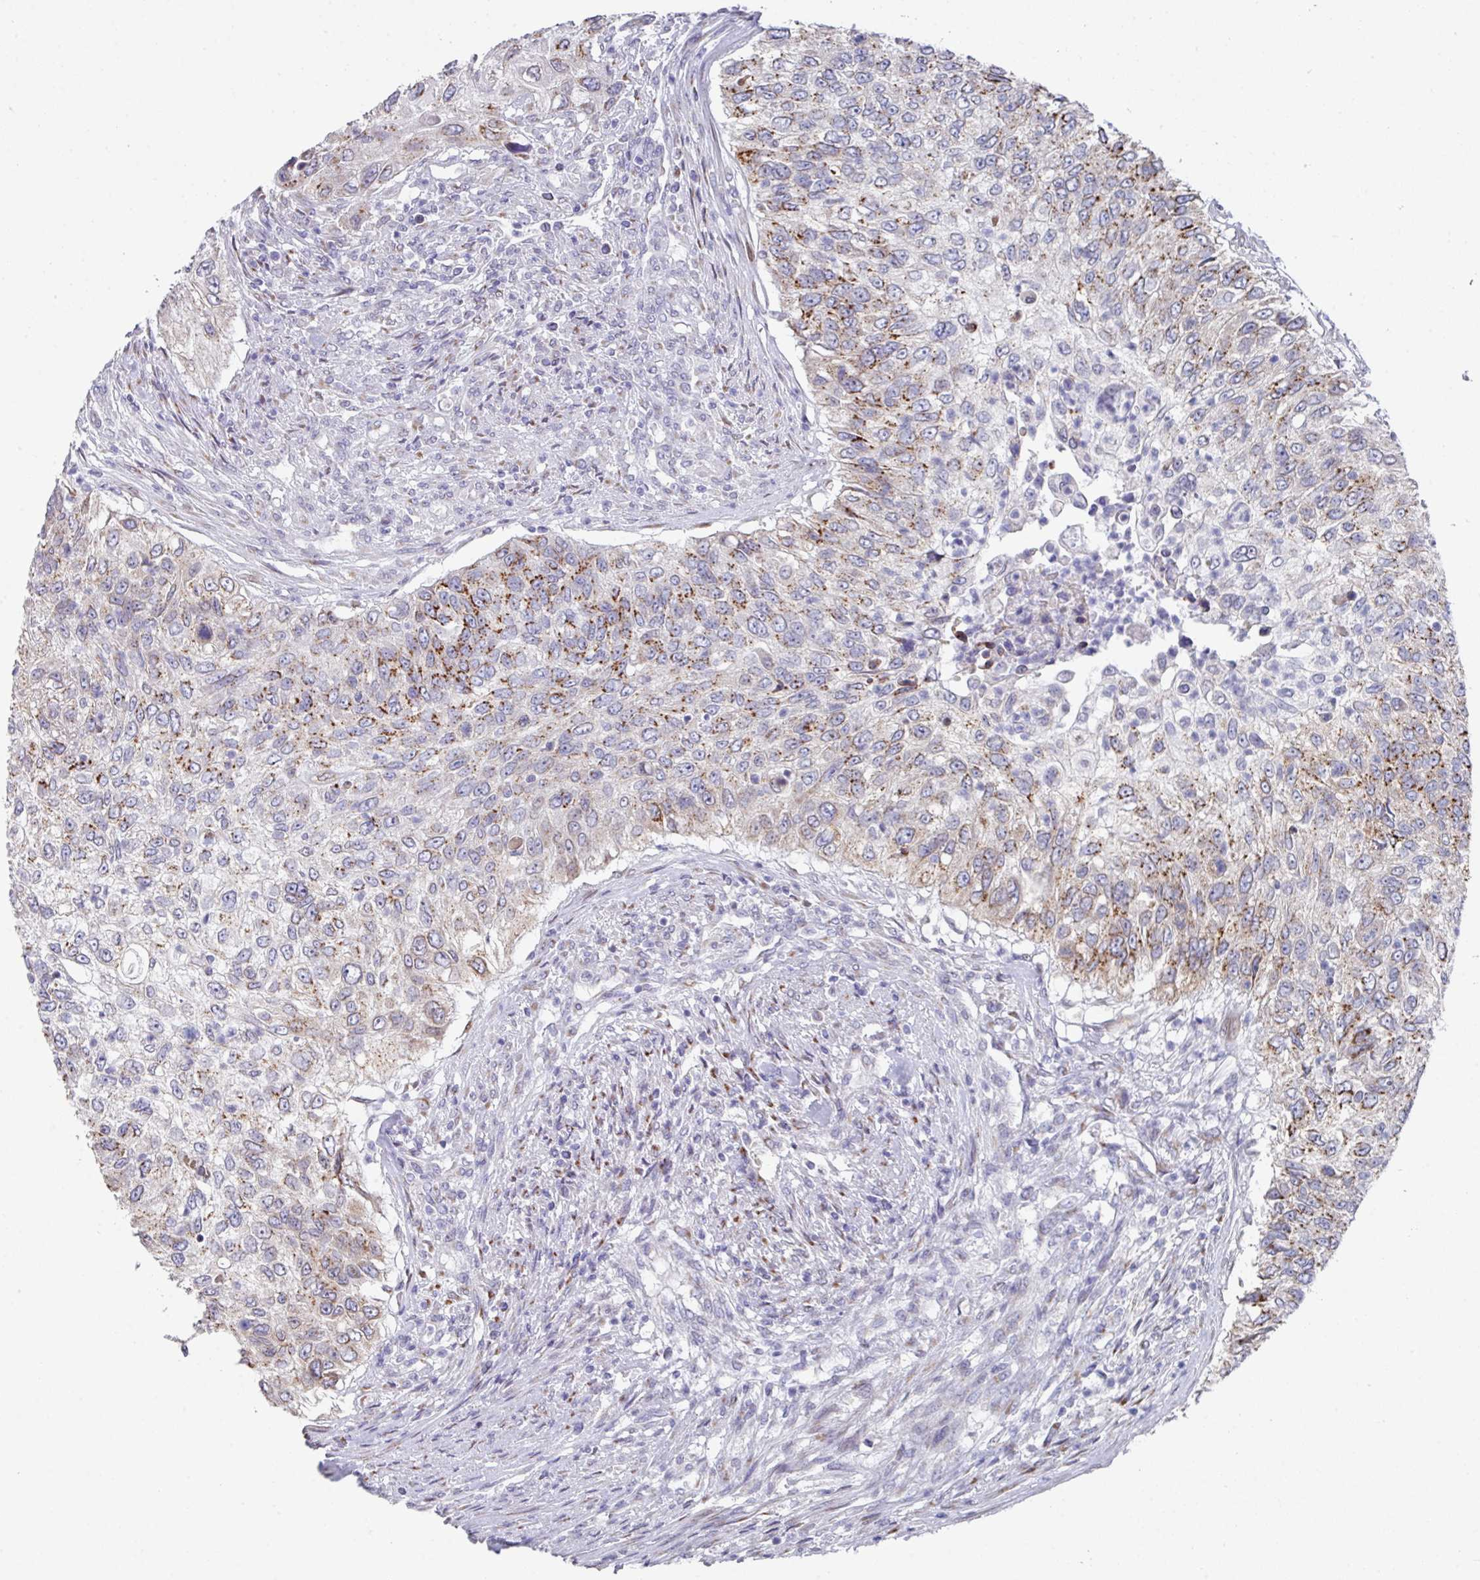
{"staining": {"intensity": "moderate", "quantity": "25%-75%", "location": "cytoplasmic/membranous"}, "tissue": "urothelial cancer", "cell_type": "Tumor cells", "image_type": "cancer", "snomed": [{"axis": "morphology", "description": "Urothelial carcinoma, High grade"}, {"axis": "topography", "description": "Urinary bladder"}], "caption": "Immunohistochemical staining of urothelial carcinoma (high-grade) shows medium levels of moderate cytoplasmic/membranous protein expression in approximately 25%-75% of tumor cells.", "gene": "VKORC1L1", "patient": {"sex": "female", "age": 60}}